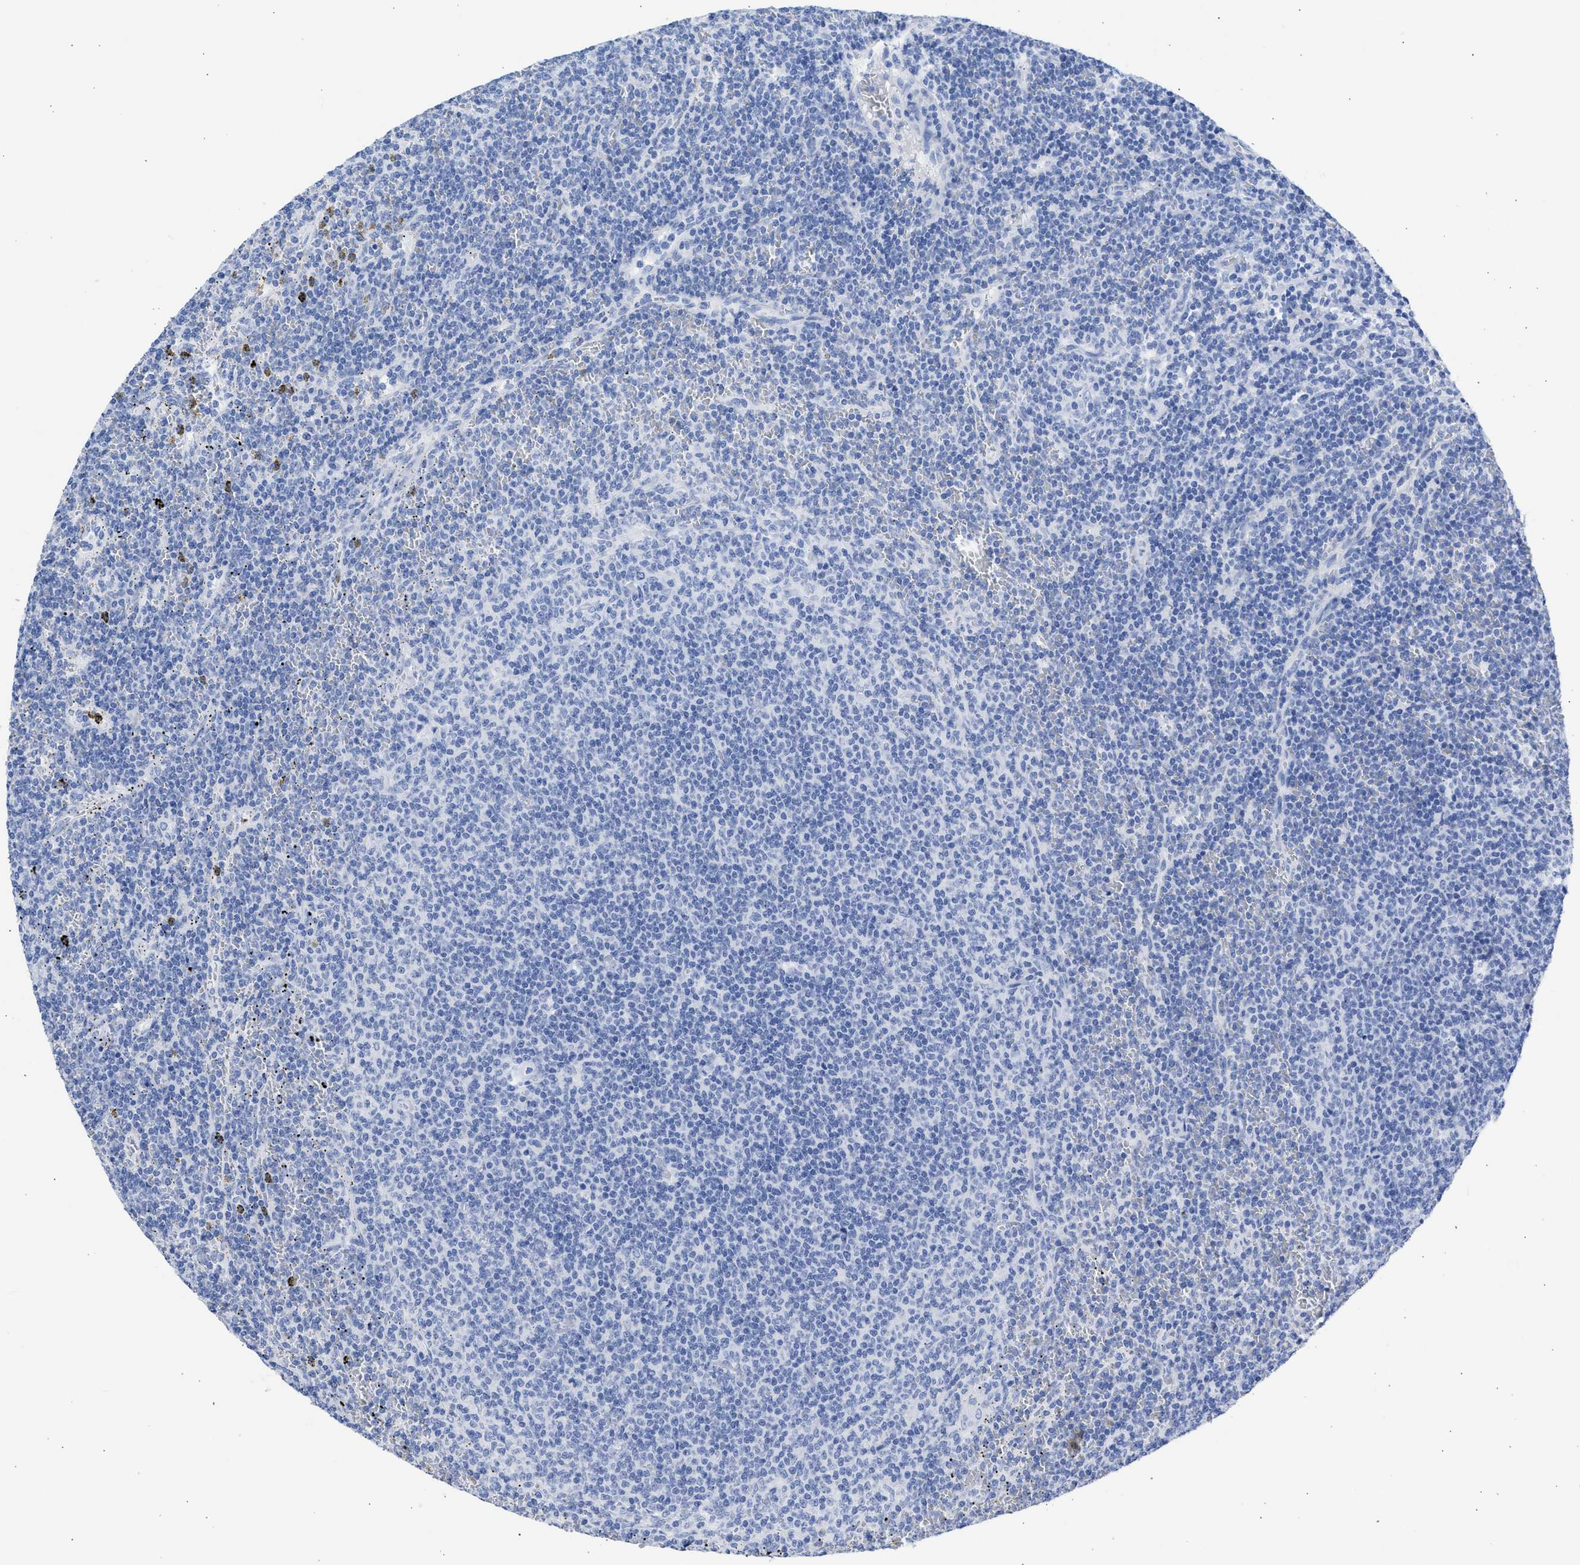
{"staining": {"intensity": "negative", "quantity": "none", "location": "none"}, "tissue": "lymphoma", "cell_type": "Tumor cells", "image_type": "cancer", "snomed": [{"axis": "morphology", "description": "Malignant lymphoma, non-Hodgkin's type, Low grade"}, {"axis": "topography", "description": "Spleen"}], "caption": "Immunohistochemical staining of human lymphoma exhibits no significant positivity in tumor cells.", "gene": "NCAM1", "patient": {"sex": "female", "age": 50}}